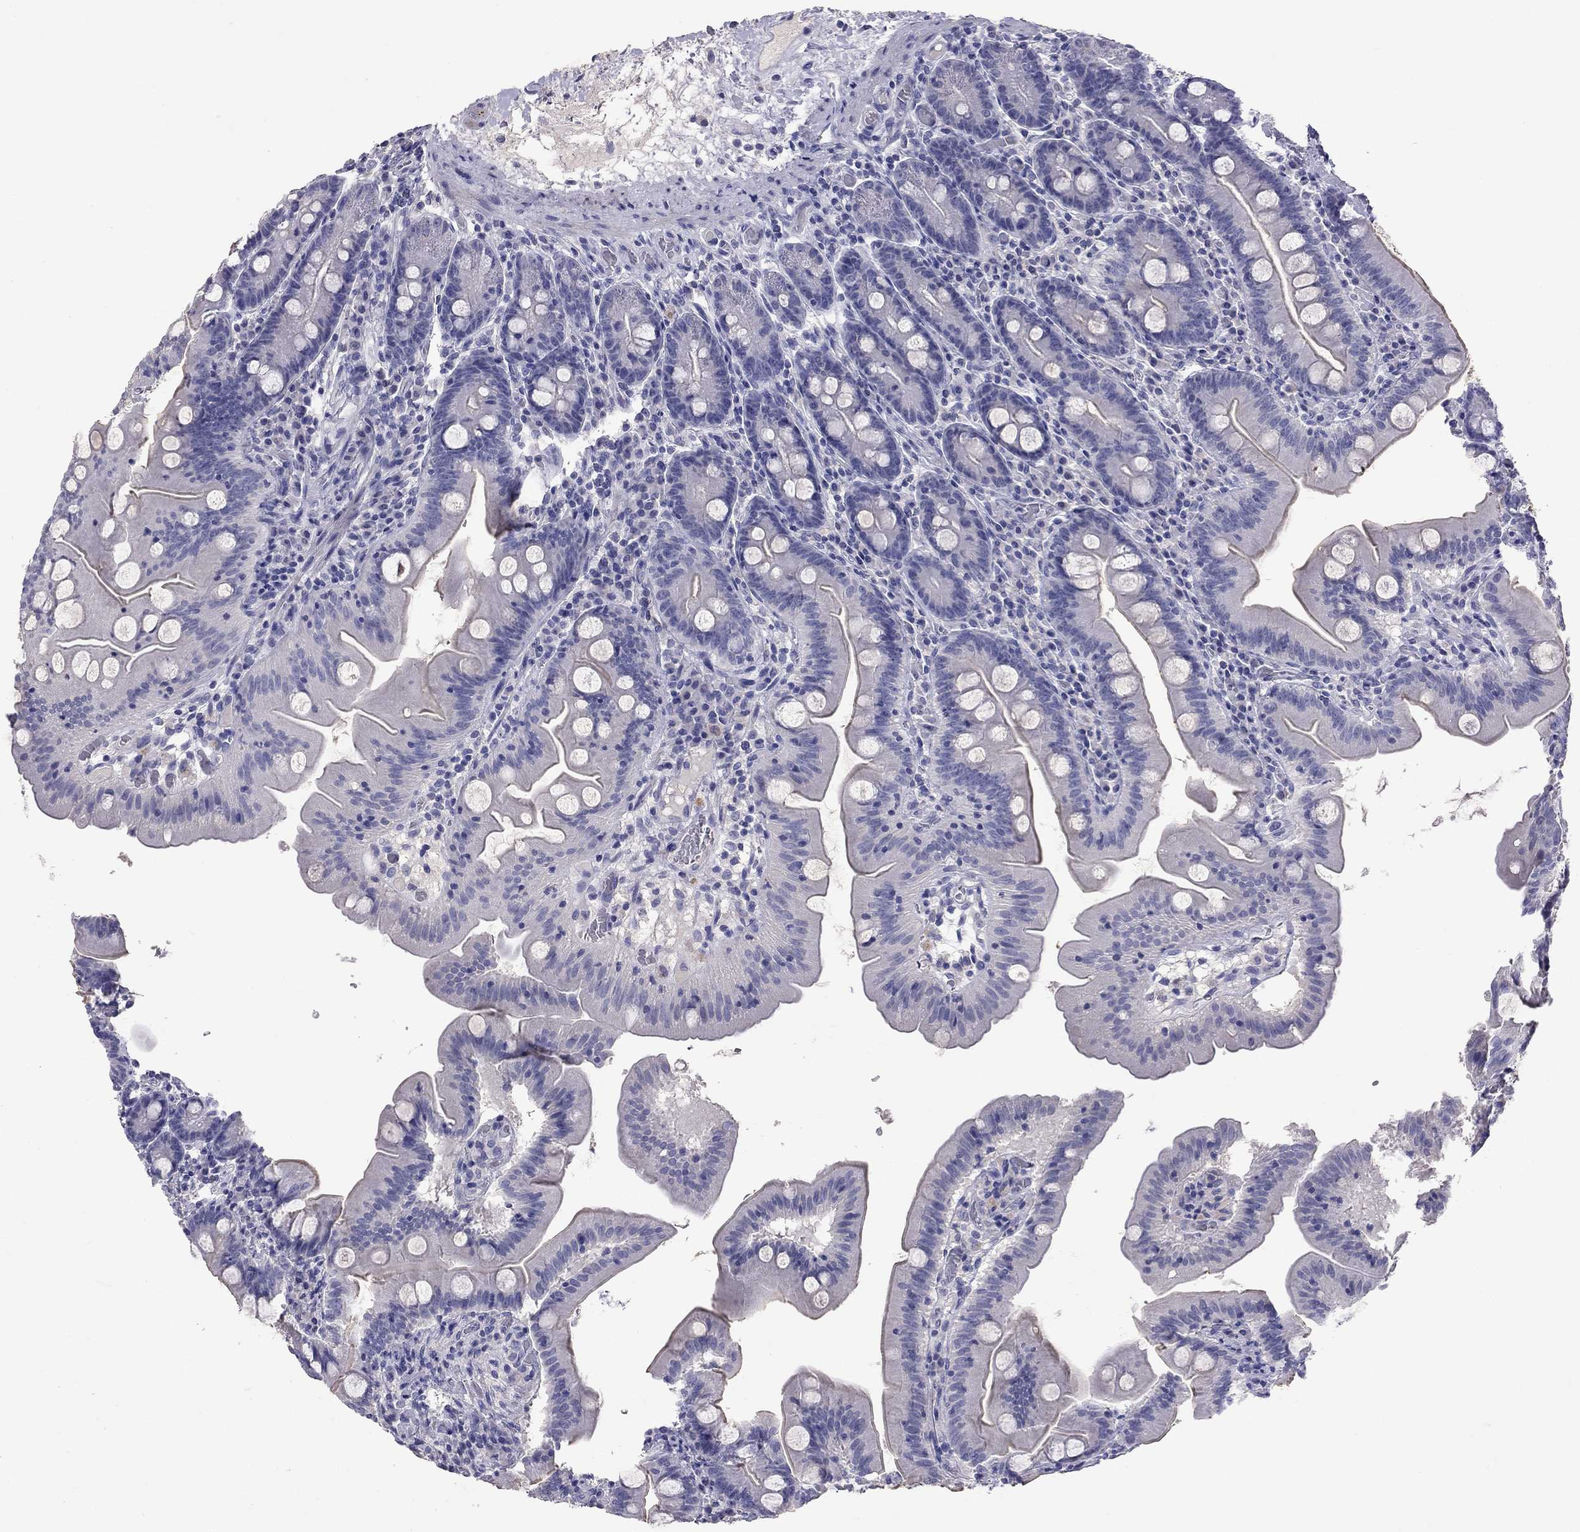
{"staining": {"intensity": "negative", "quantity": "none", "location": "none"}, "tissue": "small intestine", "cell_type": "Glandular cells", "image_type": "normal", "snomed": [{"axis": "morphology", "description": "Normal tissue, NOS"}, {"axis": "topography", "description": "Small intestine"}], "caption": "Immunohistochemistry (IHC) histopathology image of benign small intestine: human small intestine stained with DAB shows no significant protein expression in glandular cells.", "gene": "CFAP91", "patient": {"sex": "male", "age": 37}}